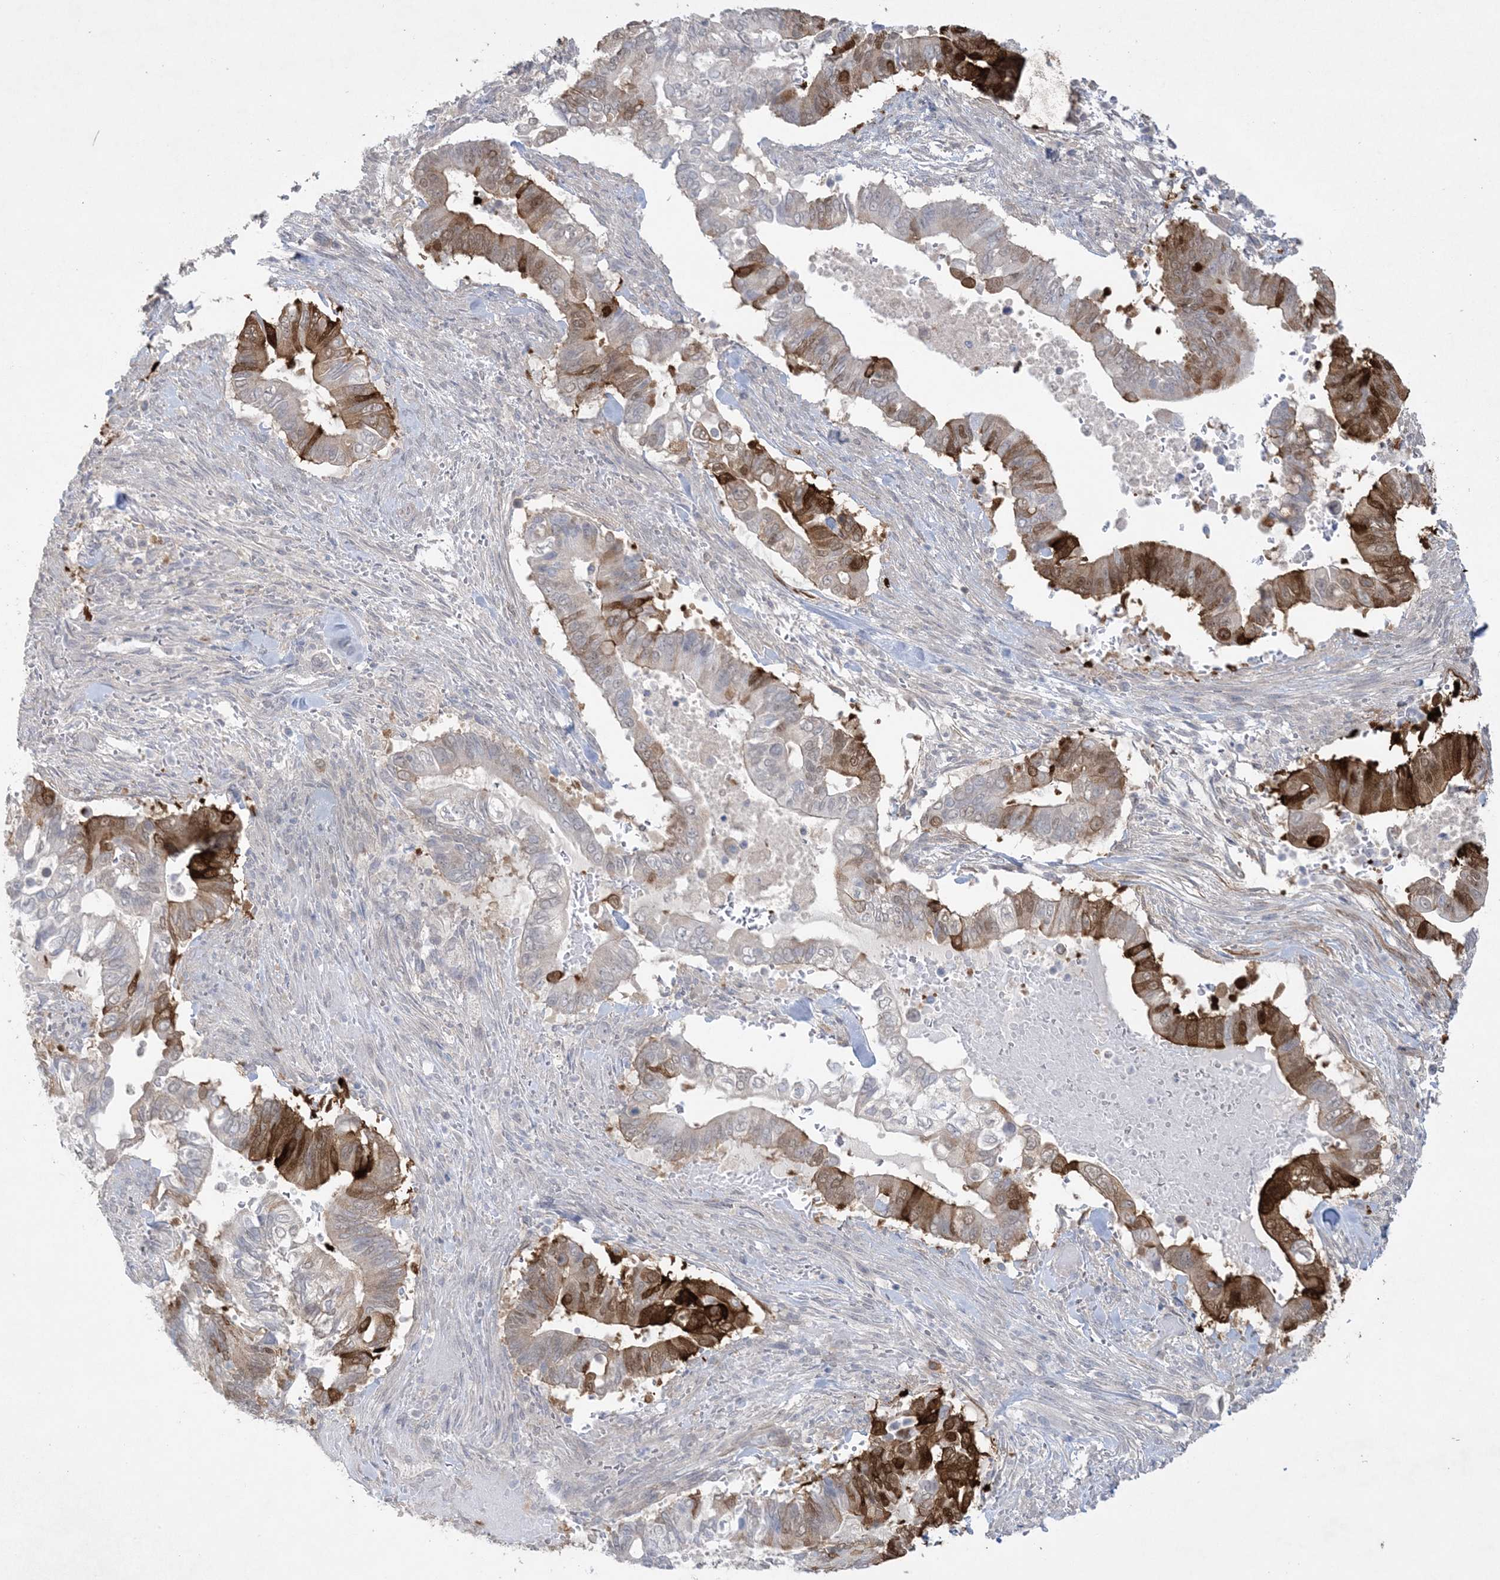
{"staining": {"intensity": "strong", "quantity": "25%-75%", "location": "cytoplasmic/membranous"}, "tissue": "pancreatic cancer", "cell_type": "Tumor cells", "image_type": "cancer", "snomed": [{"axis": "morphology", "description": "Adenocarcinoma, NOS"}, {"axis": "topography", "description": "Pancreas"}], "caption": "Immunohistochemistry (IHC) photomicrograph of neoplastic tissue: human pancreatic cancer stained using IHC demonstrates high levels of strong protein expression localized specifically in the cytoplasmic/membranous of tumor cells, appearing as a cytoplasmic/membranous brown color.", "gene": "HMGCS1", "patient": {"sex": "male", "age": 68}}